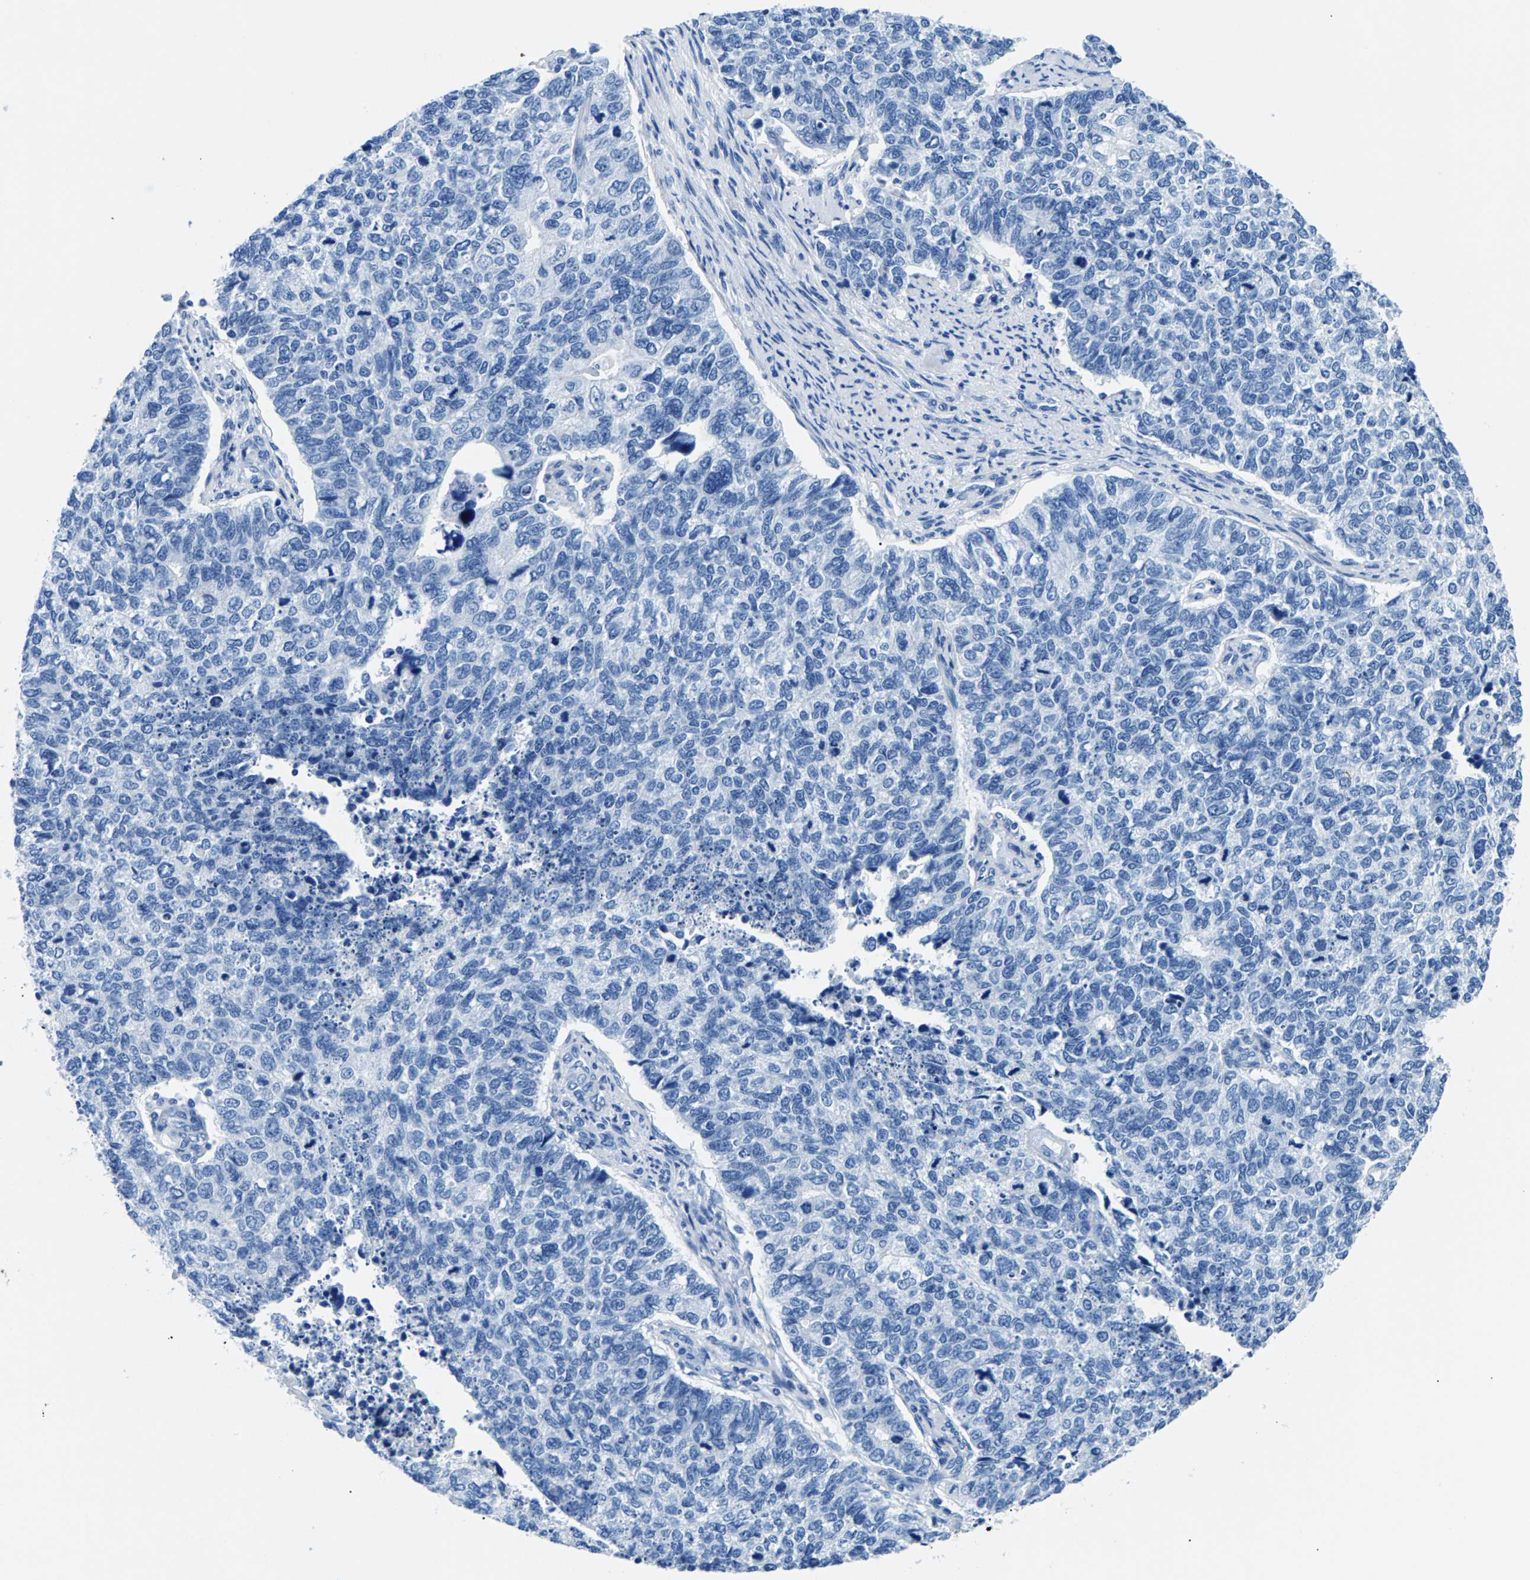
{"staining": {"intensity": "negative", "quantity": "none", "location": "none"}, "tissue": "cervical cancer", "cell_type": "Tumor cells", "image_type": "cancer", "snomed": [{"axis": "morphology", "description": "Squamous cell carcinoma, NOS"}, {"axis": "topography", "description": "Cervix"}], "caption": "Immunohistochemistry image of cervical squamous cell carcinoma stained for a protein (brown), which demonstrates no staining in tumor cells. (Brightfield microscopy of DAB IHC at high magnification).", "gene": "CPS1", "patient": {"sex": "female", "age": 63}}